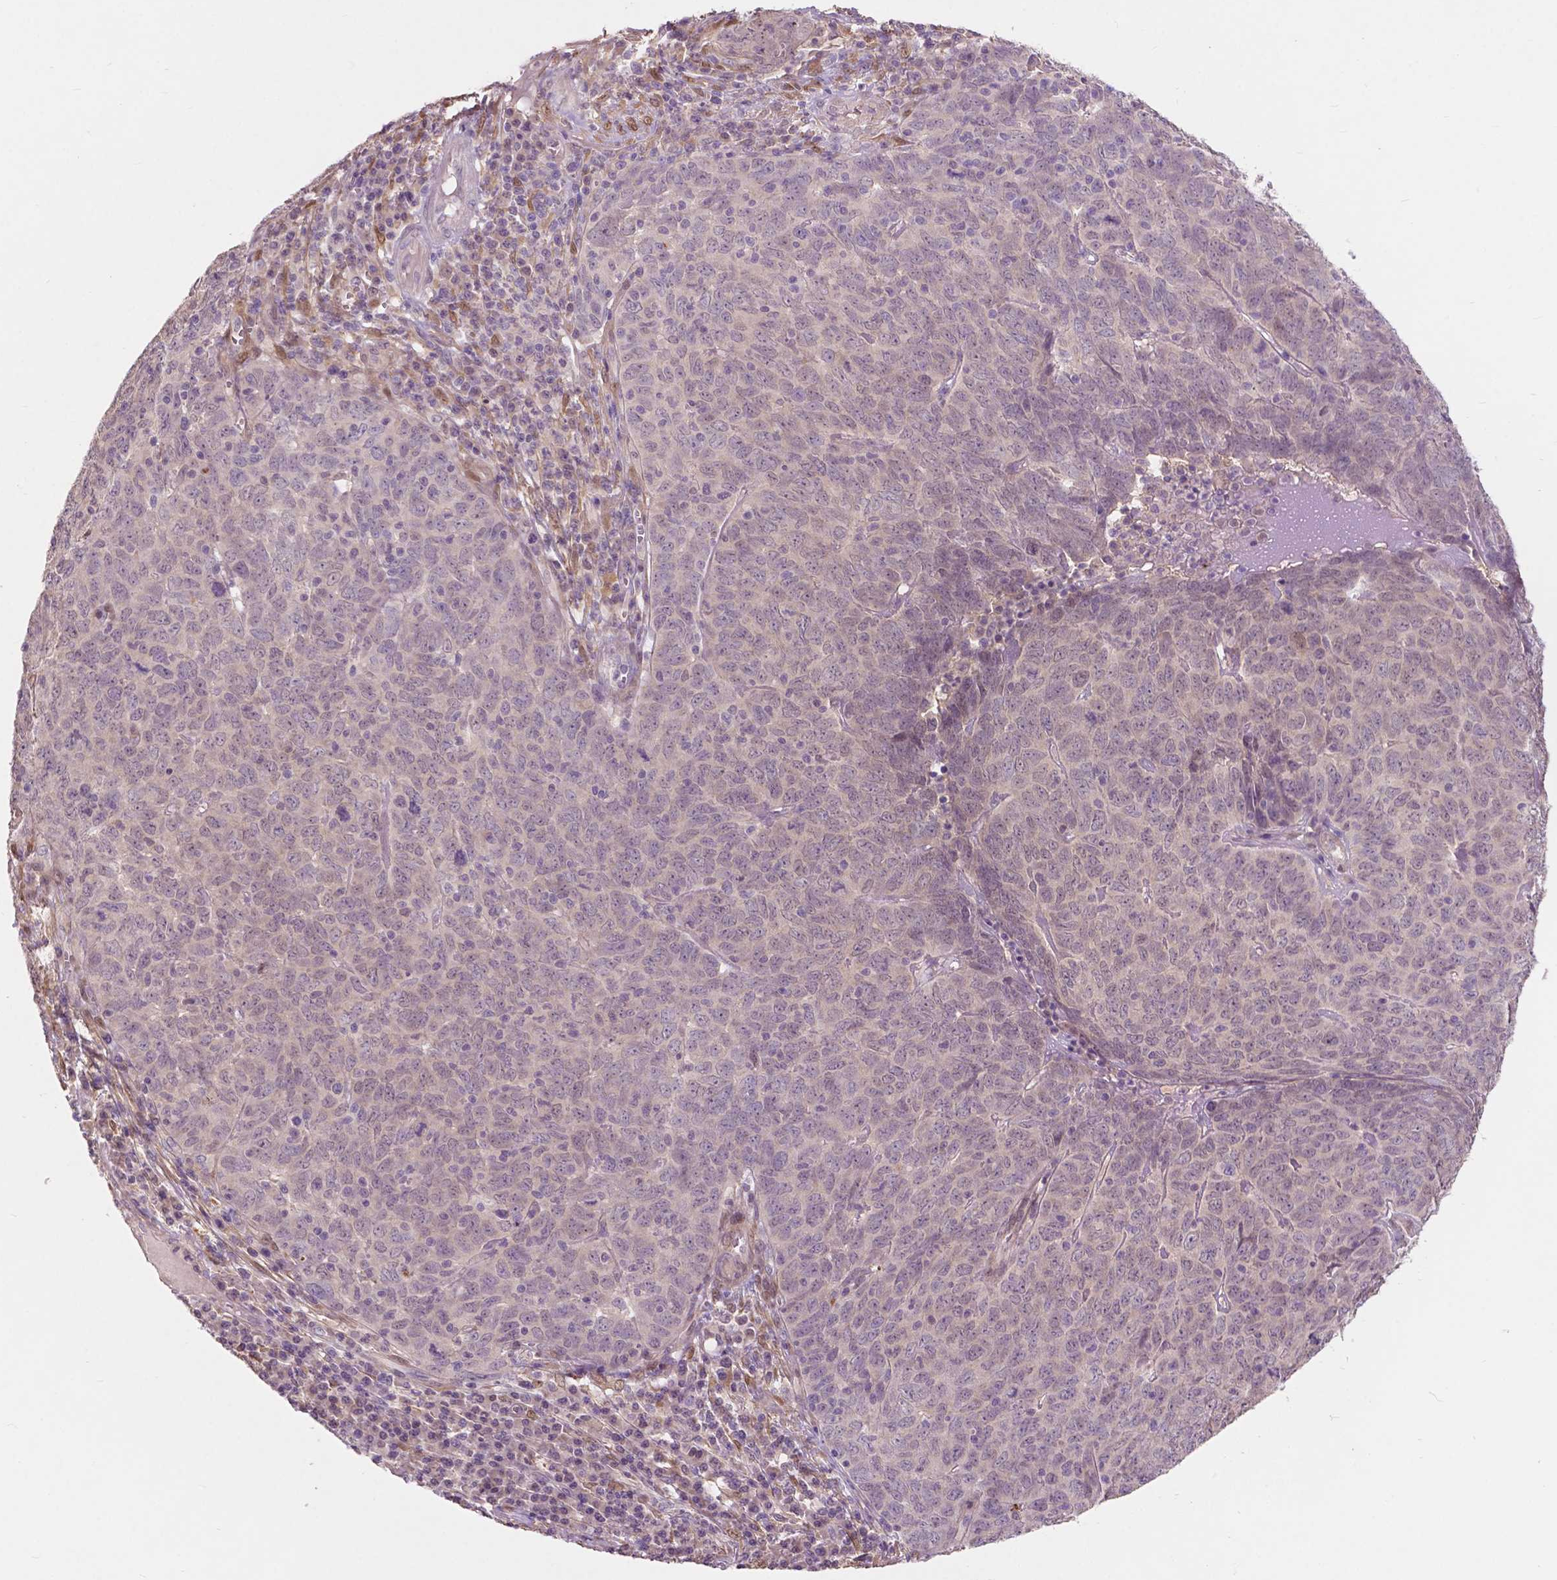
{"staining": {"intensity": "negative", "quantity": "none", "location": "none"}, "tissue": "skin cancer", "cell_type": "Tumor cells", "image_type": "cancer", "snomed": [{"axis": "morphology", "description": "Squamous cell carcinoma, NOS"}, {"axis": "topography", "description": "Skin"}, {"axis": "topography", "description": "Anal"}], "caption": "Tumor cells show no significant staining in skin squamous cell carcinoma.", "gene": "GPR37", "patient": {"sex": "female", "age": 51}}